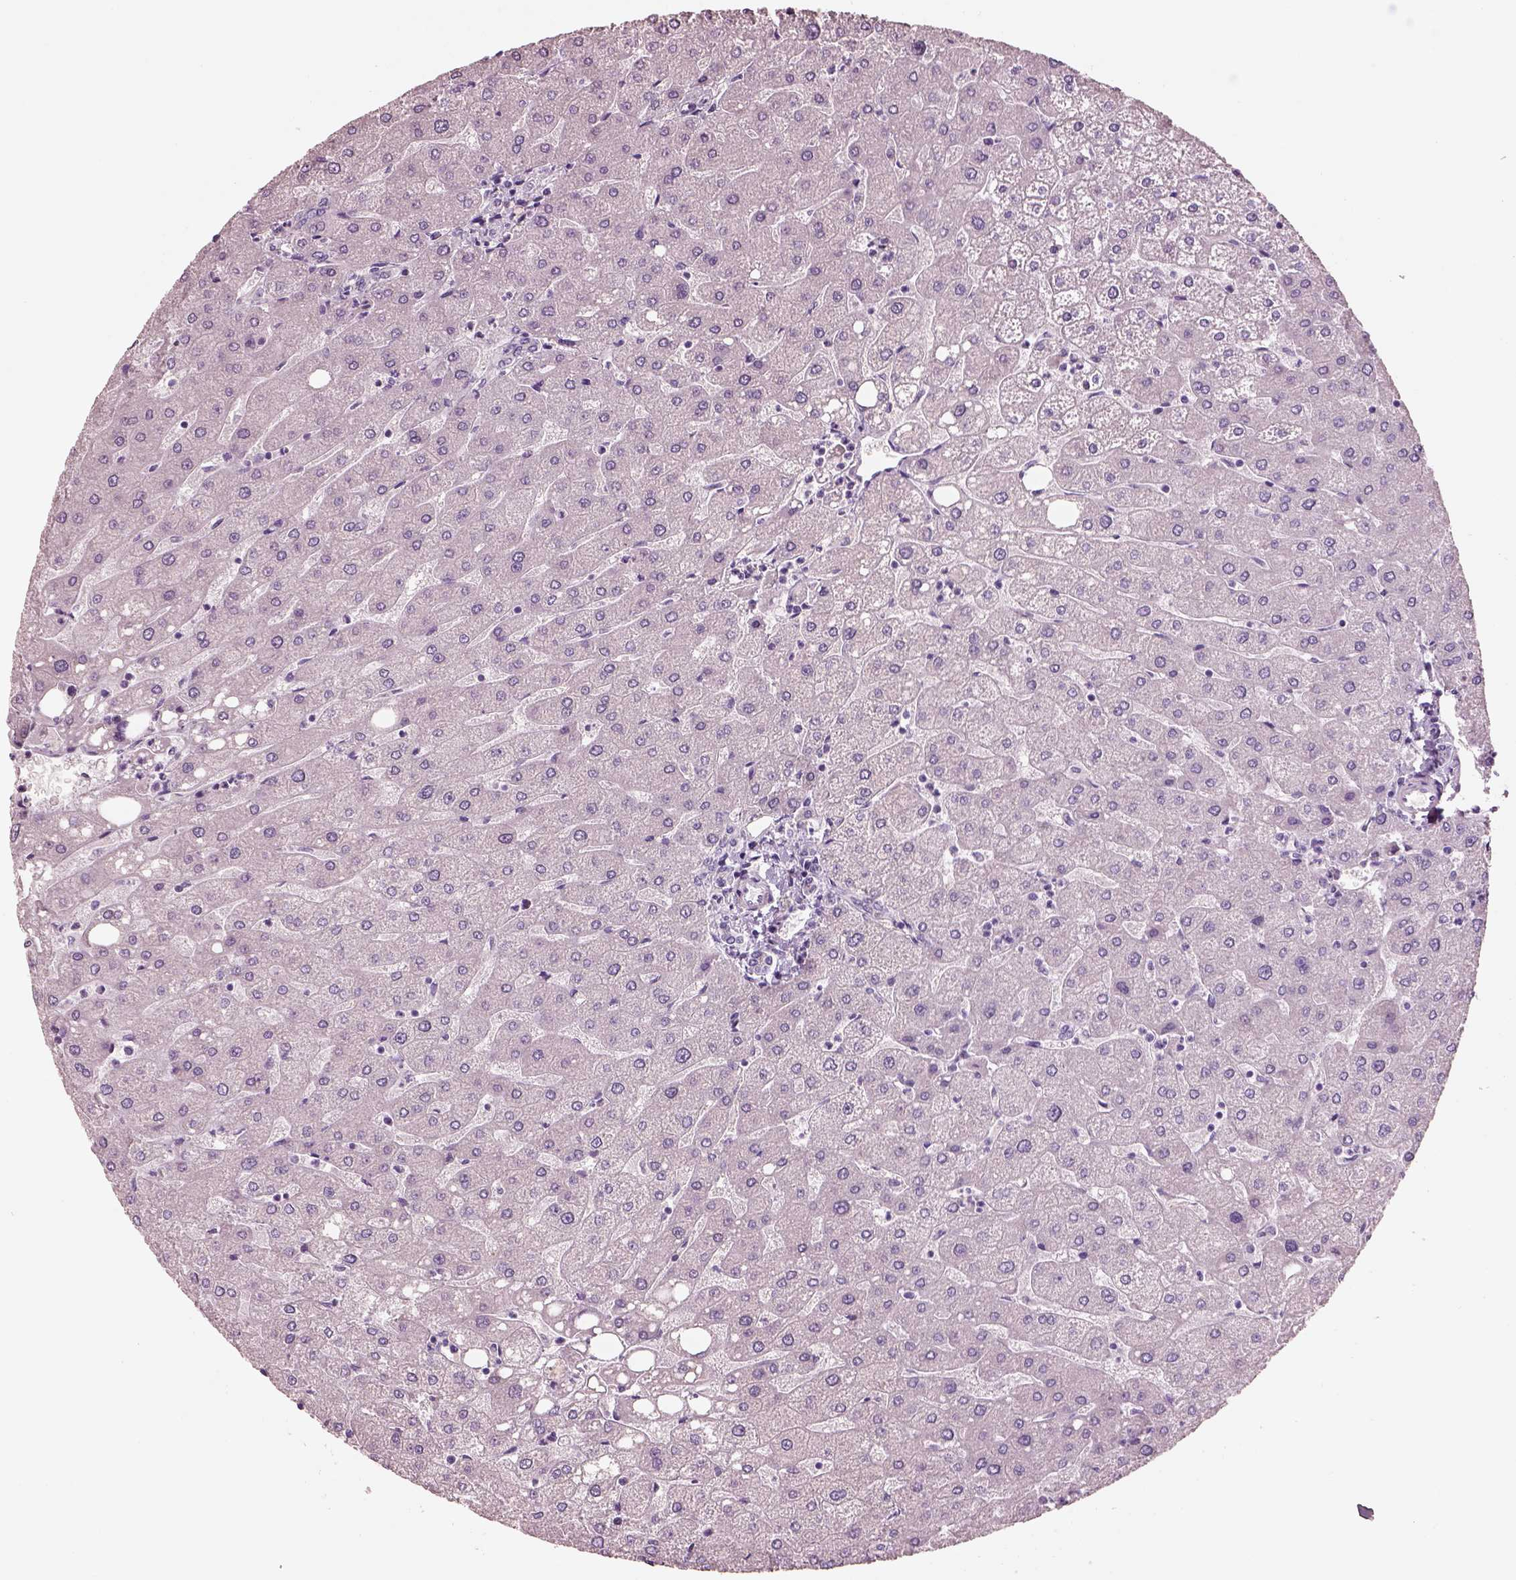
{"staining": {"intensity": "negative", "quantity": "none", "location": "none"}, "tissue": "liver", "cell_type": "Cholangiocytes", "image_type": "normal", "snomed": [{"axis": "morphology", "description": "Normal tissue, NOS"}, {"axis": "topography", "description": "Liver"}], "caption": "Immunohistochemistry (IHC) of unremarkable liver reveals no staining in cholangiocytes.", "gene": "PNOC", "patient": {"sex": "male", "age": 67}}